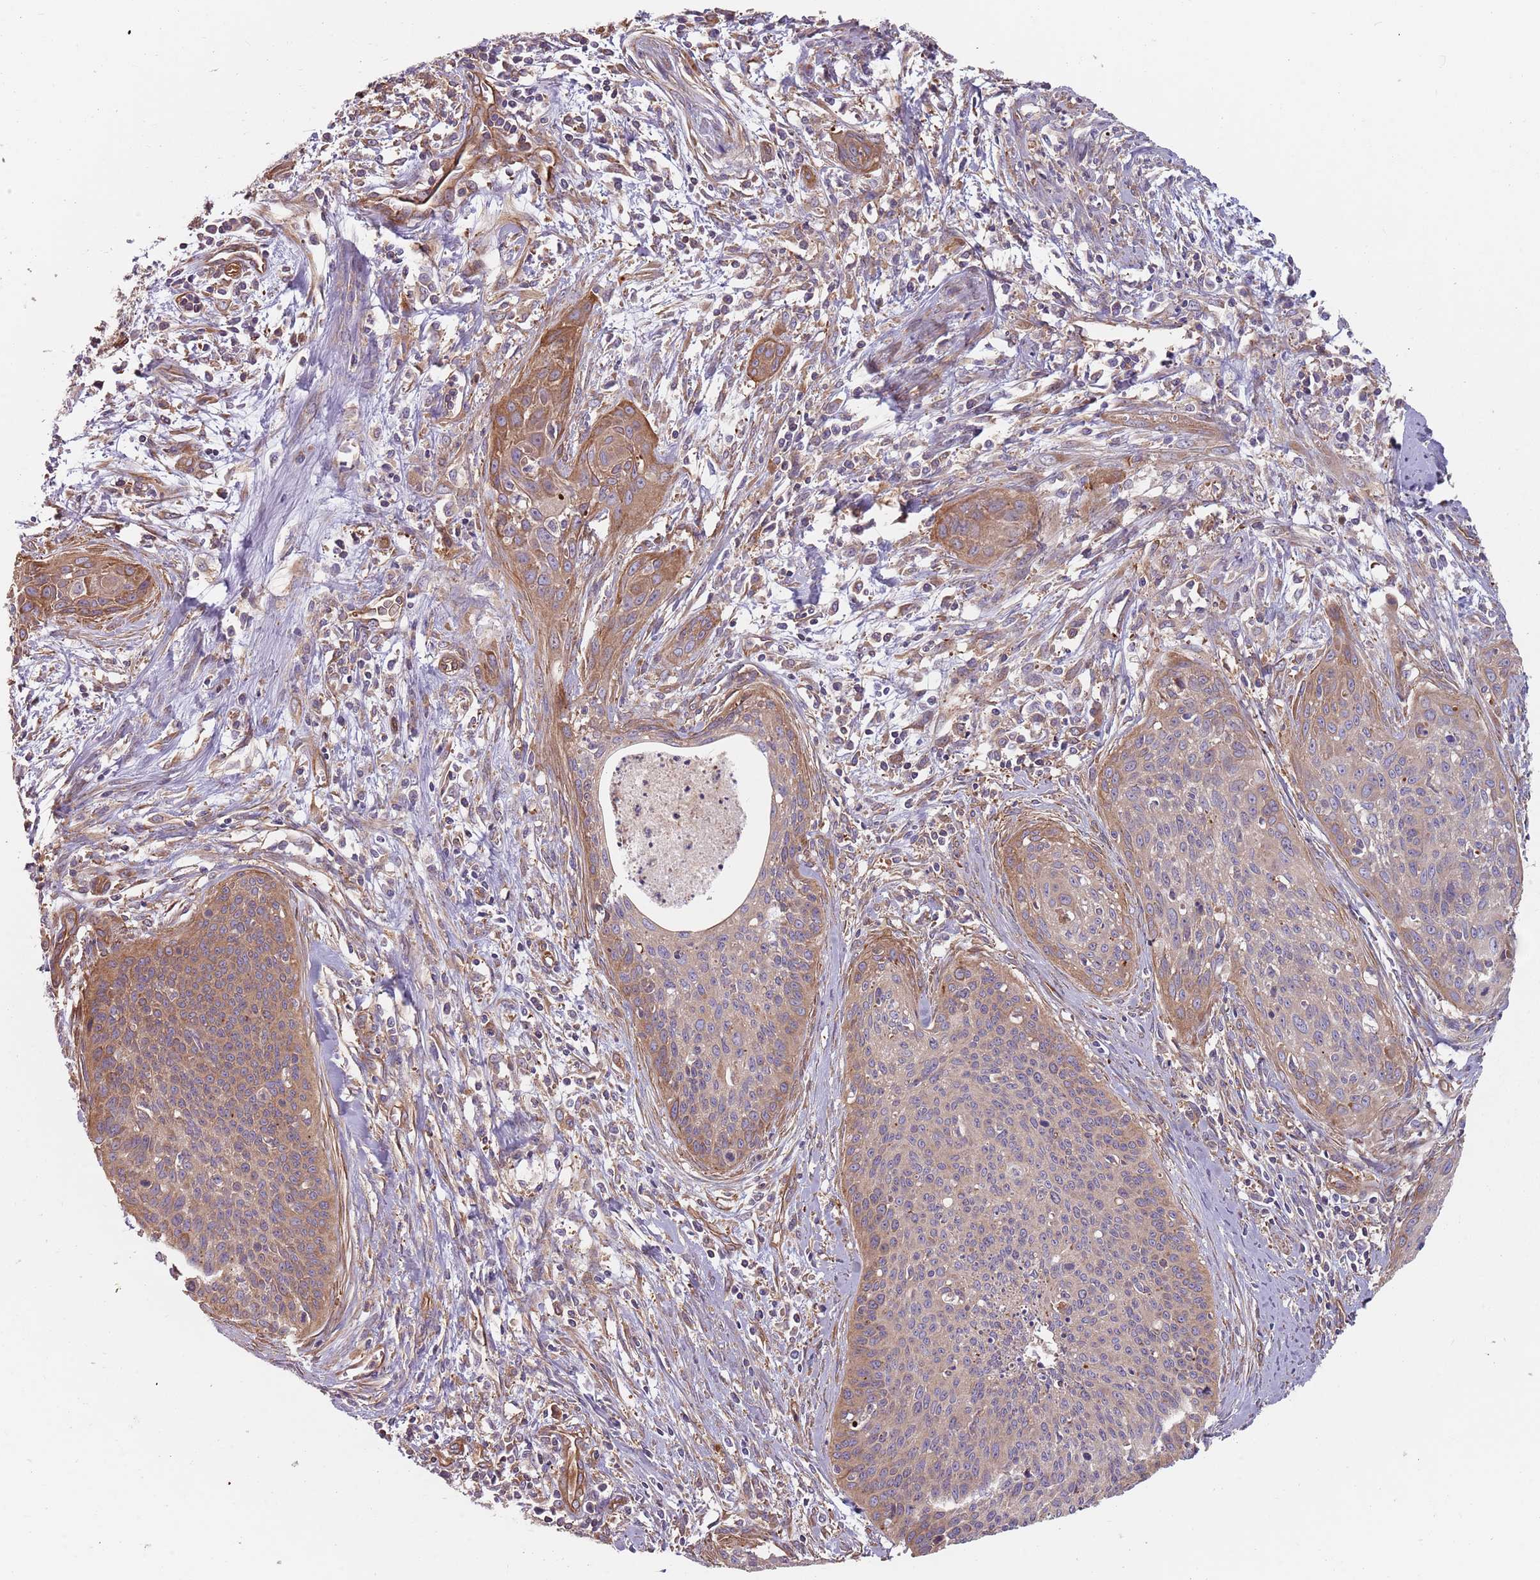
{"staining": {"intensity": "moderate", "quantity": "25%-75%", "location": "cytoplasmic/membranous"}, "tissue": "cervical cancer", "cell_type": "Tumor cells", "image_type": "cancer", "snomed": [{"axis": "morphology", "description": "Squamous cell carcinoma, NOS"}, {"axis": "topography", "description": "Cervix"}], "caption": "Protein expression analysis of squamous cell carcinoma (cervical) displays moderate cytoplasmic/membranous positivity in about 25%-75% of tumor cells. (DAB IHC, brown staining for protein, blue staining for nuclei).", "gene": "SPDL1", "patient": {"sex": "female", "age": 55}}